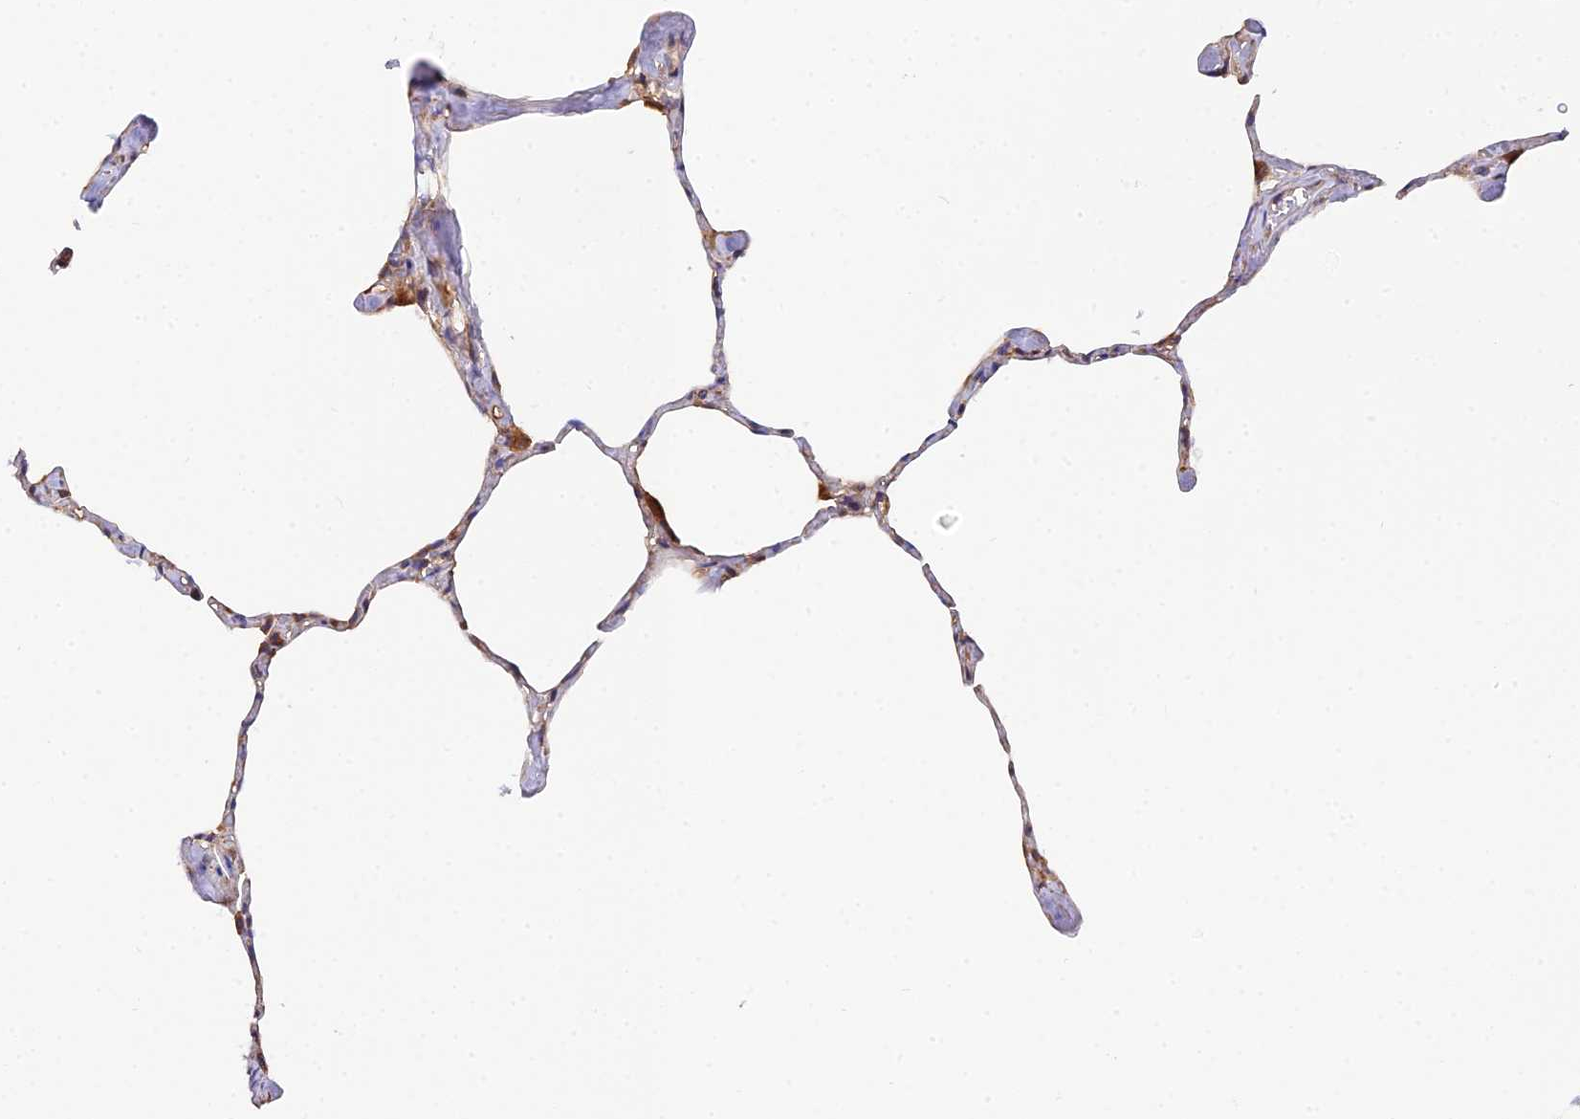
{"staining": {"intensity": "weak", "quantity": "25%-75%", "location": "cytoplasmic/membranous"}, "tissue": "lung", "cell_type": "Alveolar cells", "image_type": "normal", "snomed": [{"axis": "morphology", "description": "Normal tissue, NOS"}, {"axis": "topography", "description": "Lung"}], "caption": "Brown immunohistochemical staining in benign human lung exhibits weak cytoplasmic/membranous positivity in approximately 25%-75% of alveolar cells. (IHC, brightfield microscopy, high magnification).", "gene": "GNG5B", "patient": {"sex": "male", "age": 65}}